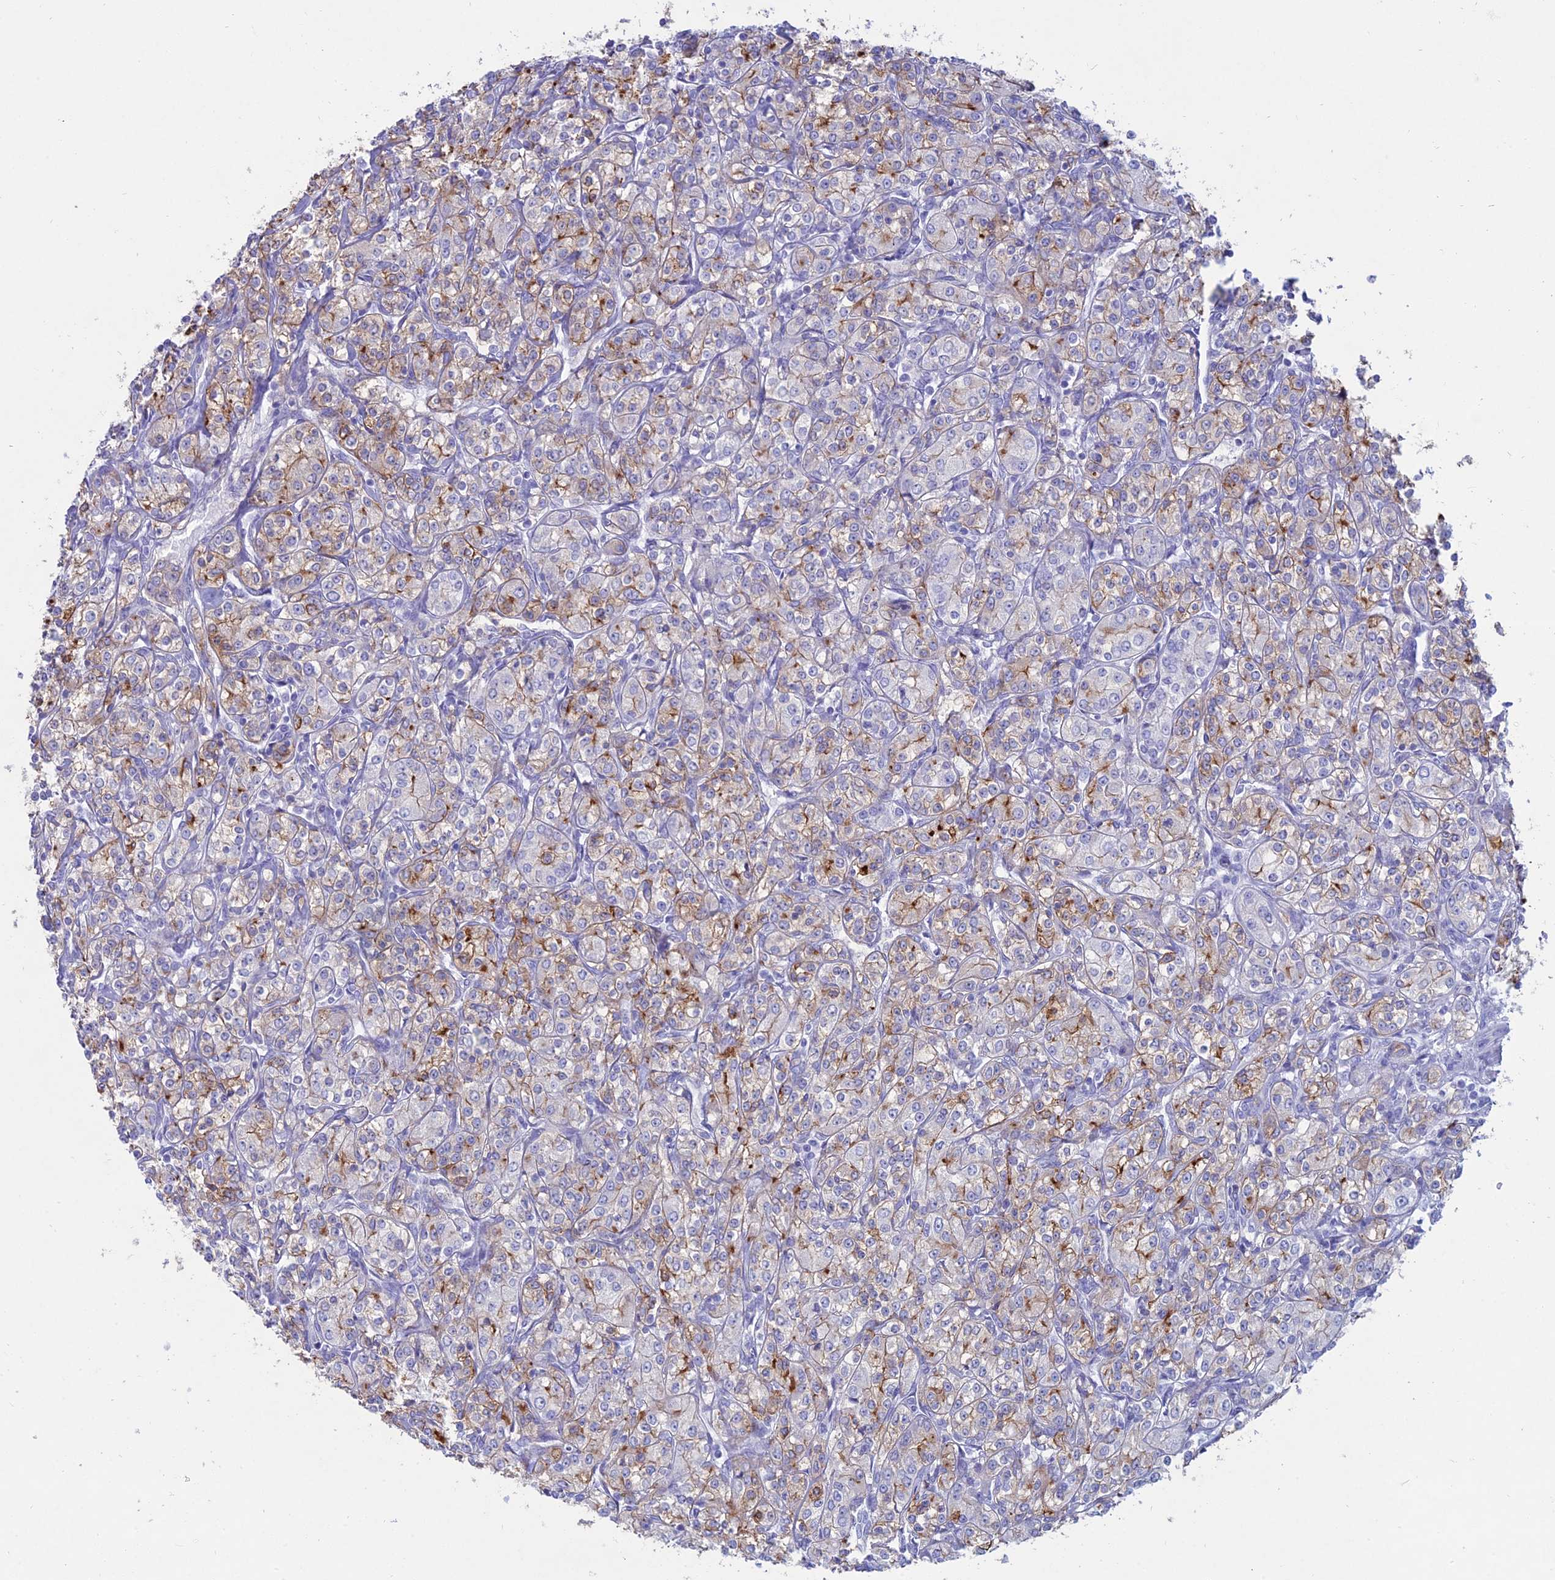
{"staining": {"intensity": "moderate", "quantity": "25%-75%", "location": "cytoplasmic/membranous"}, "tissue": "renal cancer", "cell_type": "Tumor cells", "image_type": "cancer", "snomed": [{"axis": "morphology", "description": "Adenocarcinoma, NOS"}, {"axis": "topography", "description": "Kidney"}], "caption": "Immunohistochemistry micrograph of neoplastic tissue: renal cancer (adenocarcinoma) stained using immunohistochemistry (IHC) reveals medium levels of moderate protein expression localized specifically in the cytoplasmic/membranous of tumor cells, appearing as a cytoplasmic/membranous brown color.", "gene": "OR2AE1", "patient": {"sex": "male", "age": 77}}